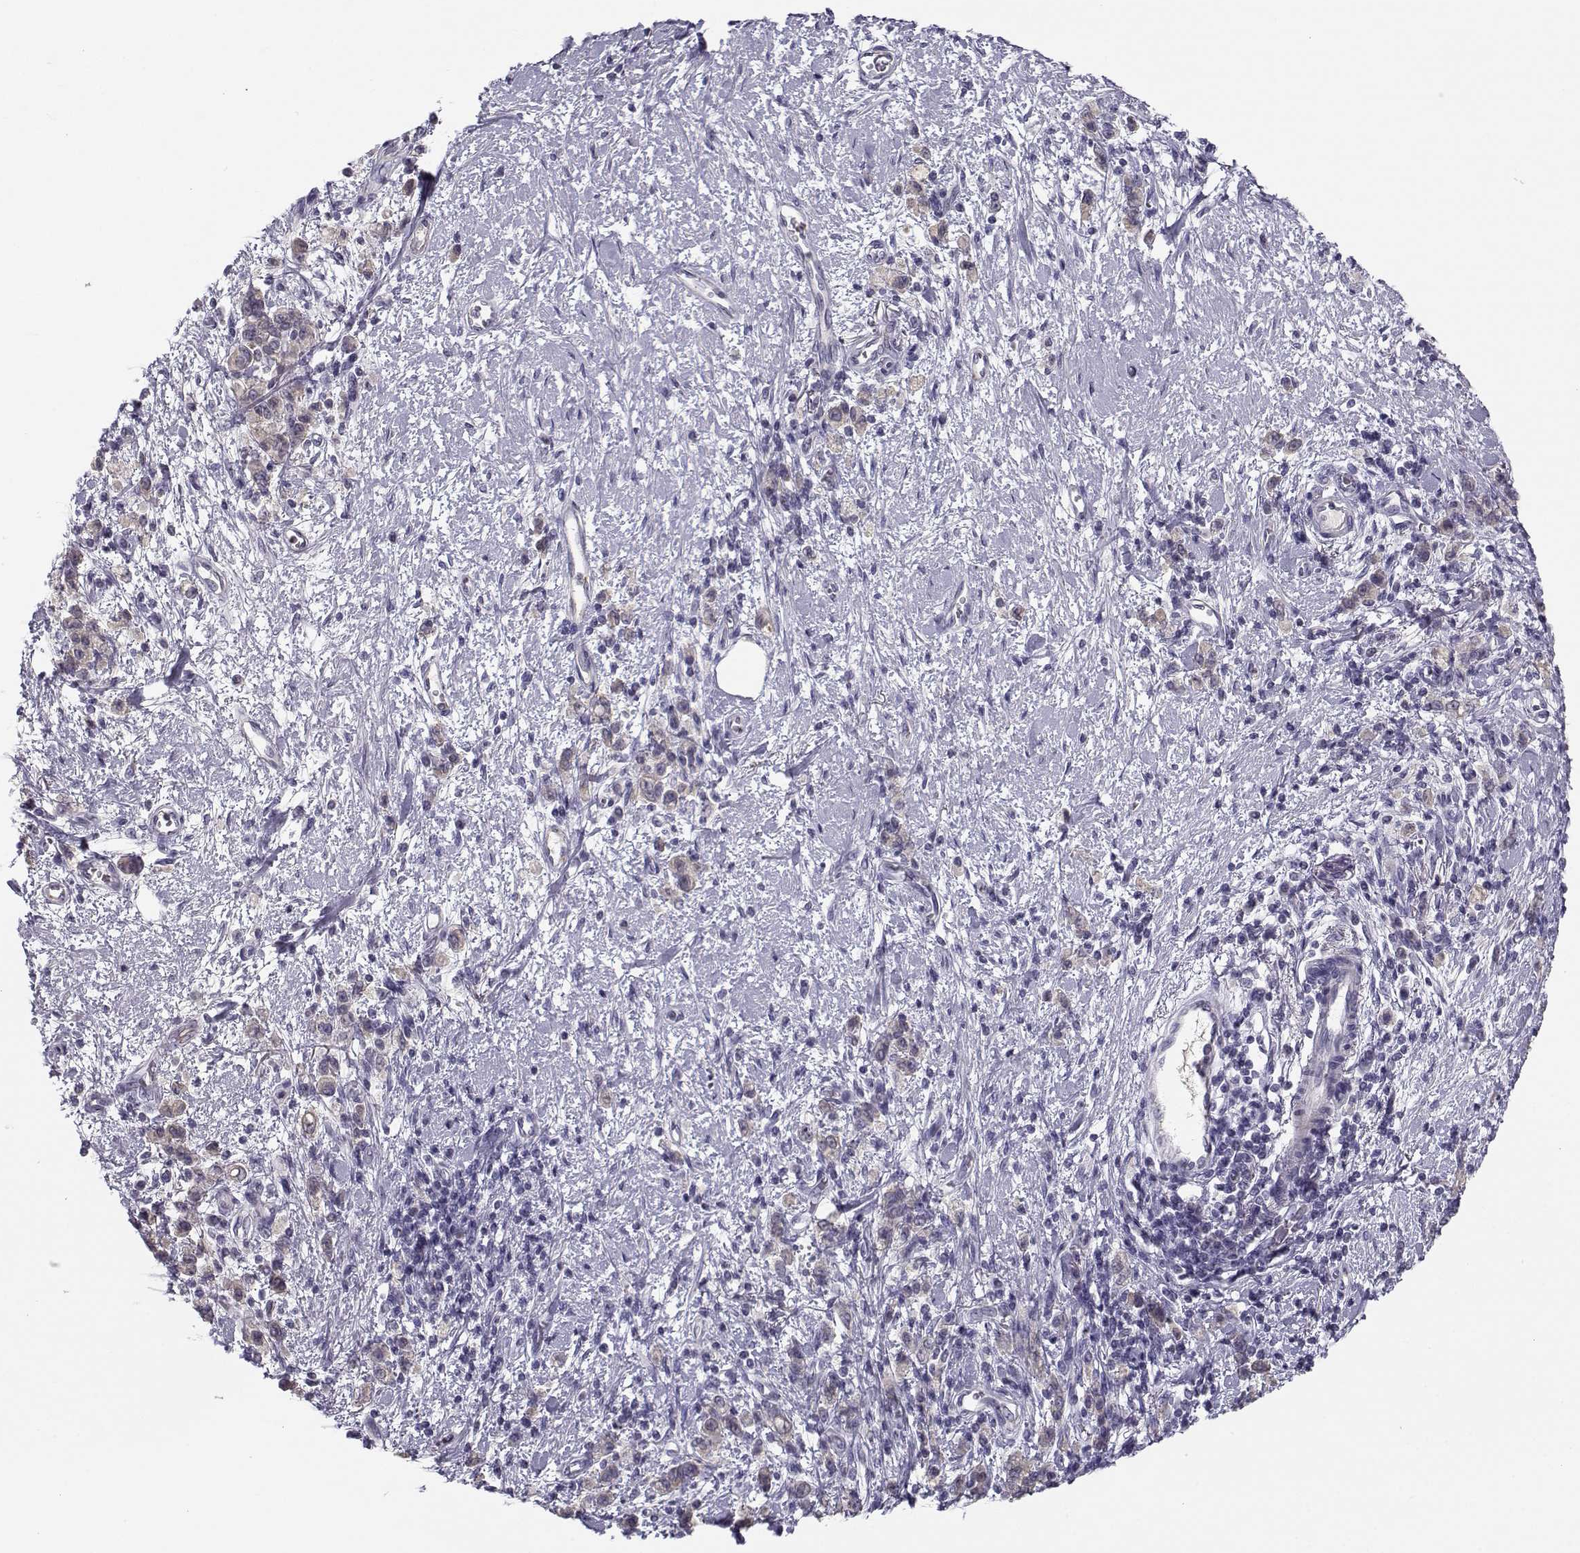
{"staining": {"intensity": "weak", "quantity": "<25%", "location": "cytoplasmic/membranous"}, "tissue": "stomach cancer", "cell_type": "Tumor cells", "image_type": "cancer", "snomed": [{"axis": "morphology", "description": "Adenocarcinoma, NOS"}, {"axis": "topography", "description": "Stomach"}], "caption": "Immunohistochemistry photomicrograph of stomach adenocarcinoma stained for a protein (brown), which demonstrates no expression in tumor cells.", "gene": "DDX25", "patient": {"sex": "male", "age": 77}}